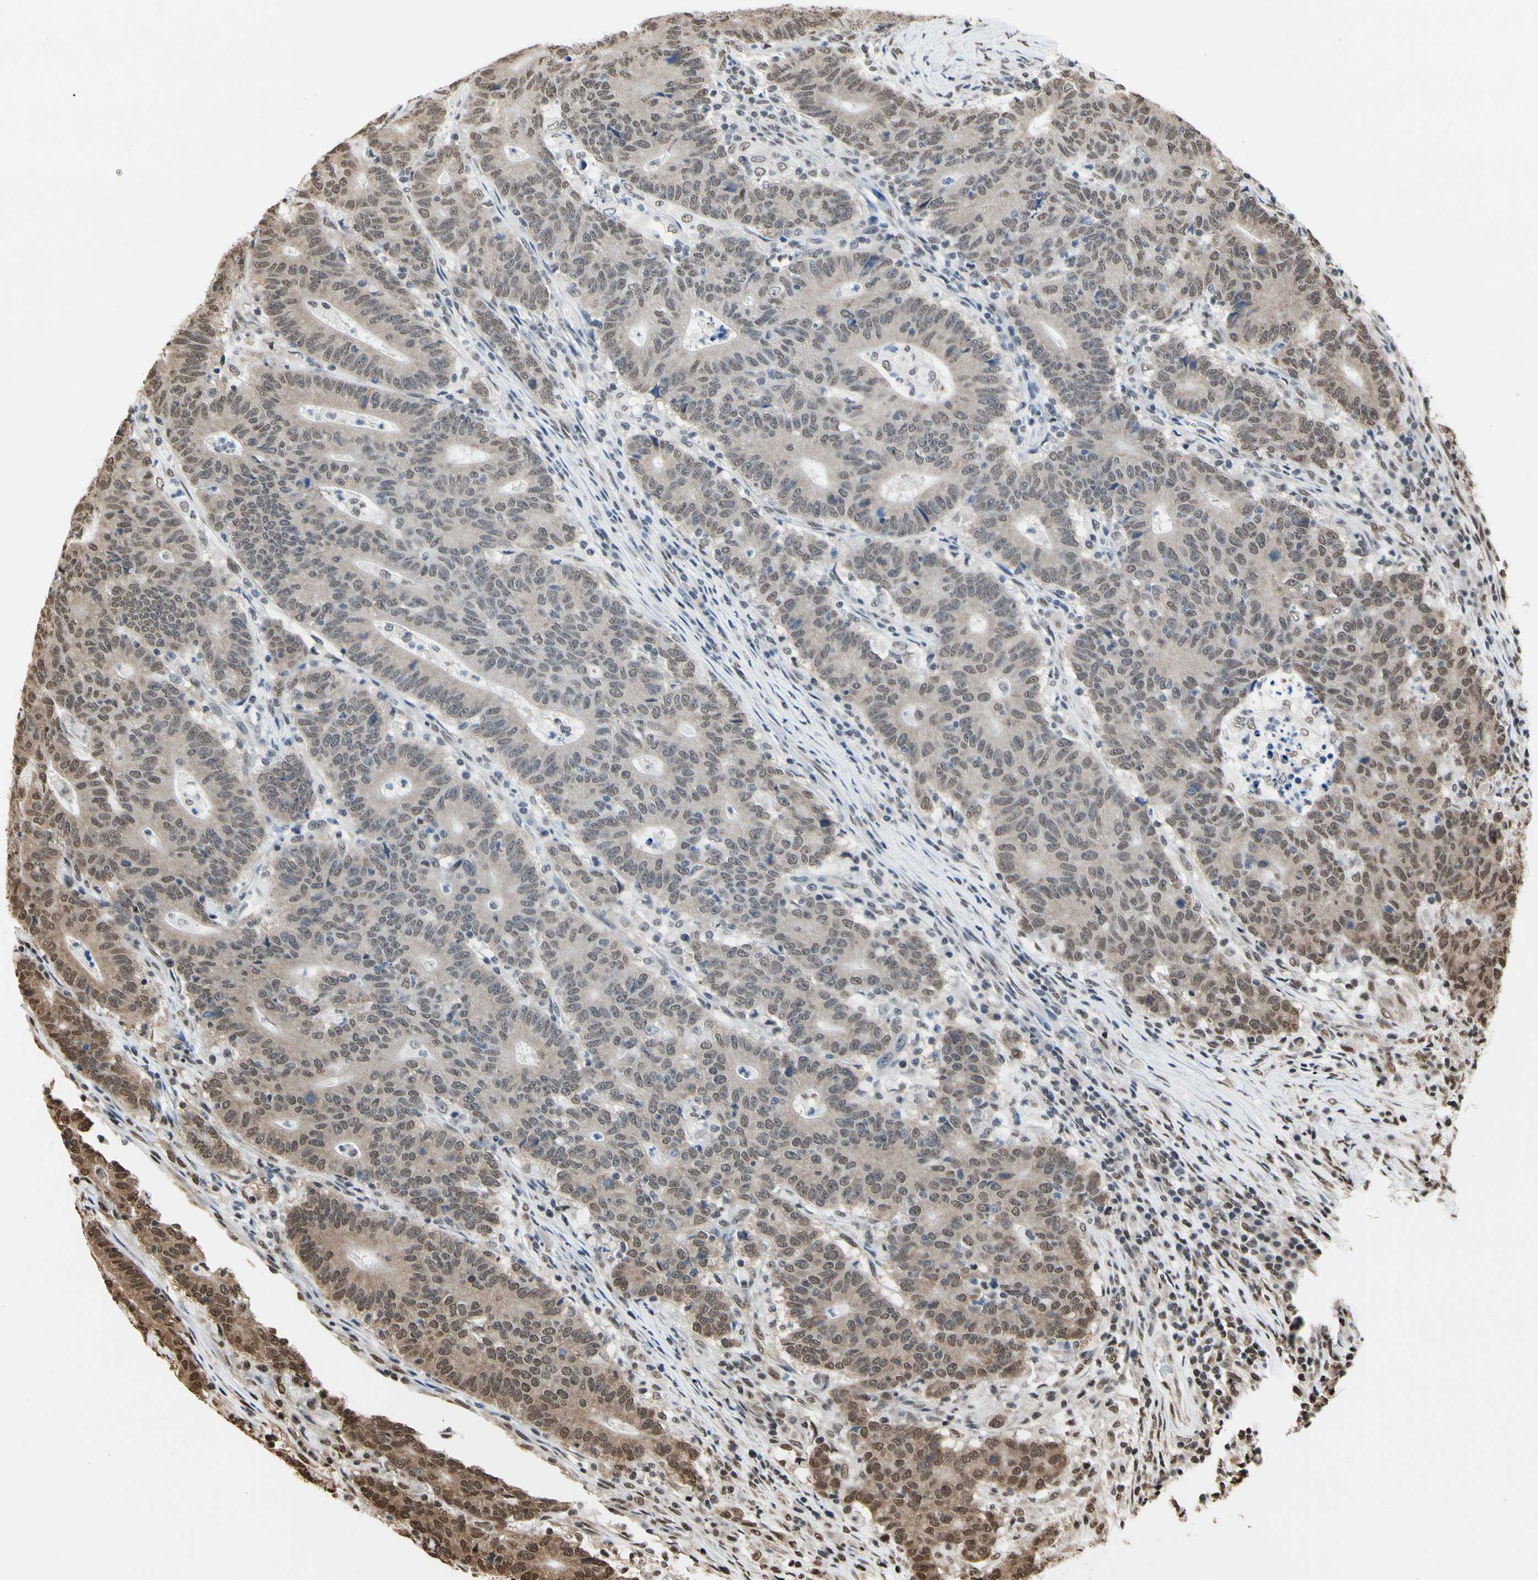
{"staining": {"intensity": "moderate", "quantity": "<25%", "location": "cytoplasmic/membranous,nuclear"}, "tissue": "colorectal cancer", "cell_type": "Tumor cells", "image_type": "cancer", "snomed": [{"axis": "morphology", "description": "Normal tissue, NOS"}, {"axis": "morphology", "description": "Adenocarcinoma, NOS"}, {"axis": "topography", "description": "Colon"}], "caption": "This is a micrograph of immunohistochemistry (IHC) staining of colorectal adenocarcinoma, which shows moderate positivity in the cytoplasmic/membranous and nuclear of tumor cells.", "gene": "HNRNPK", "patient": {"sex": "female", "age": 75}}